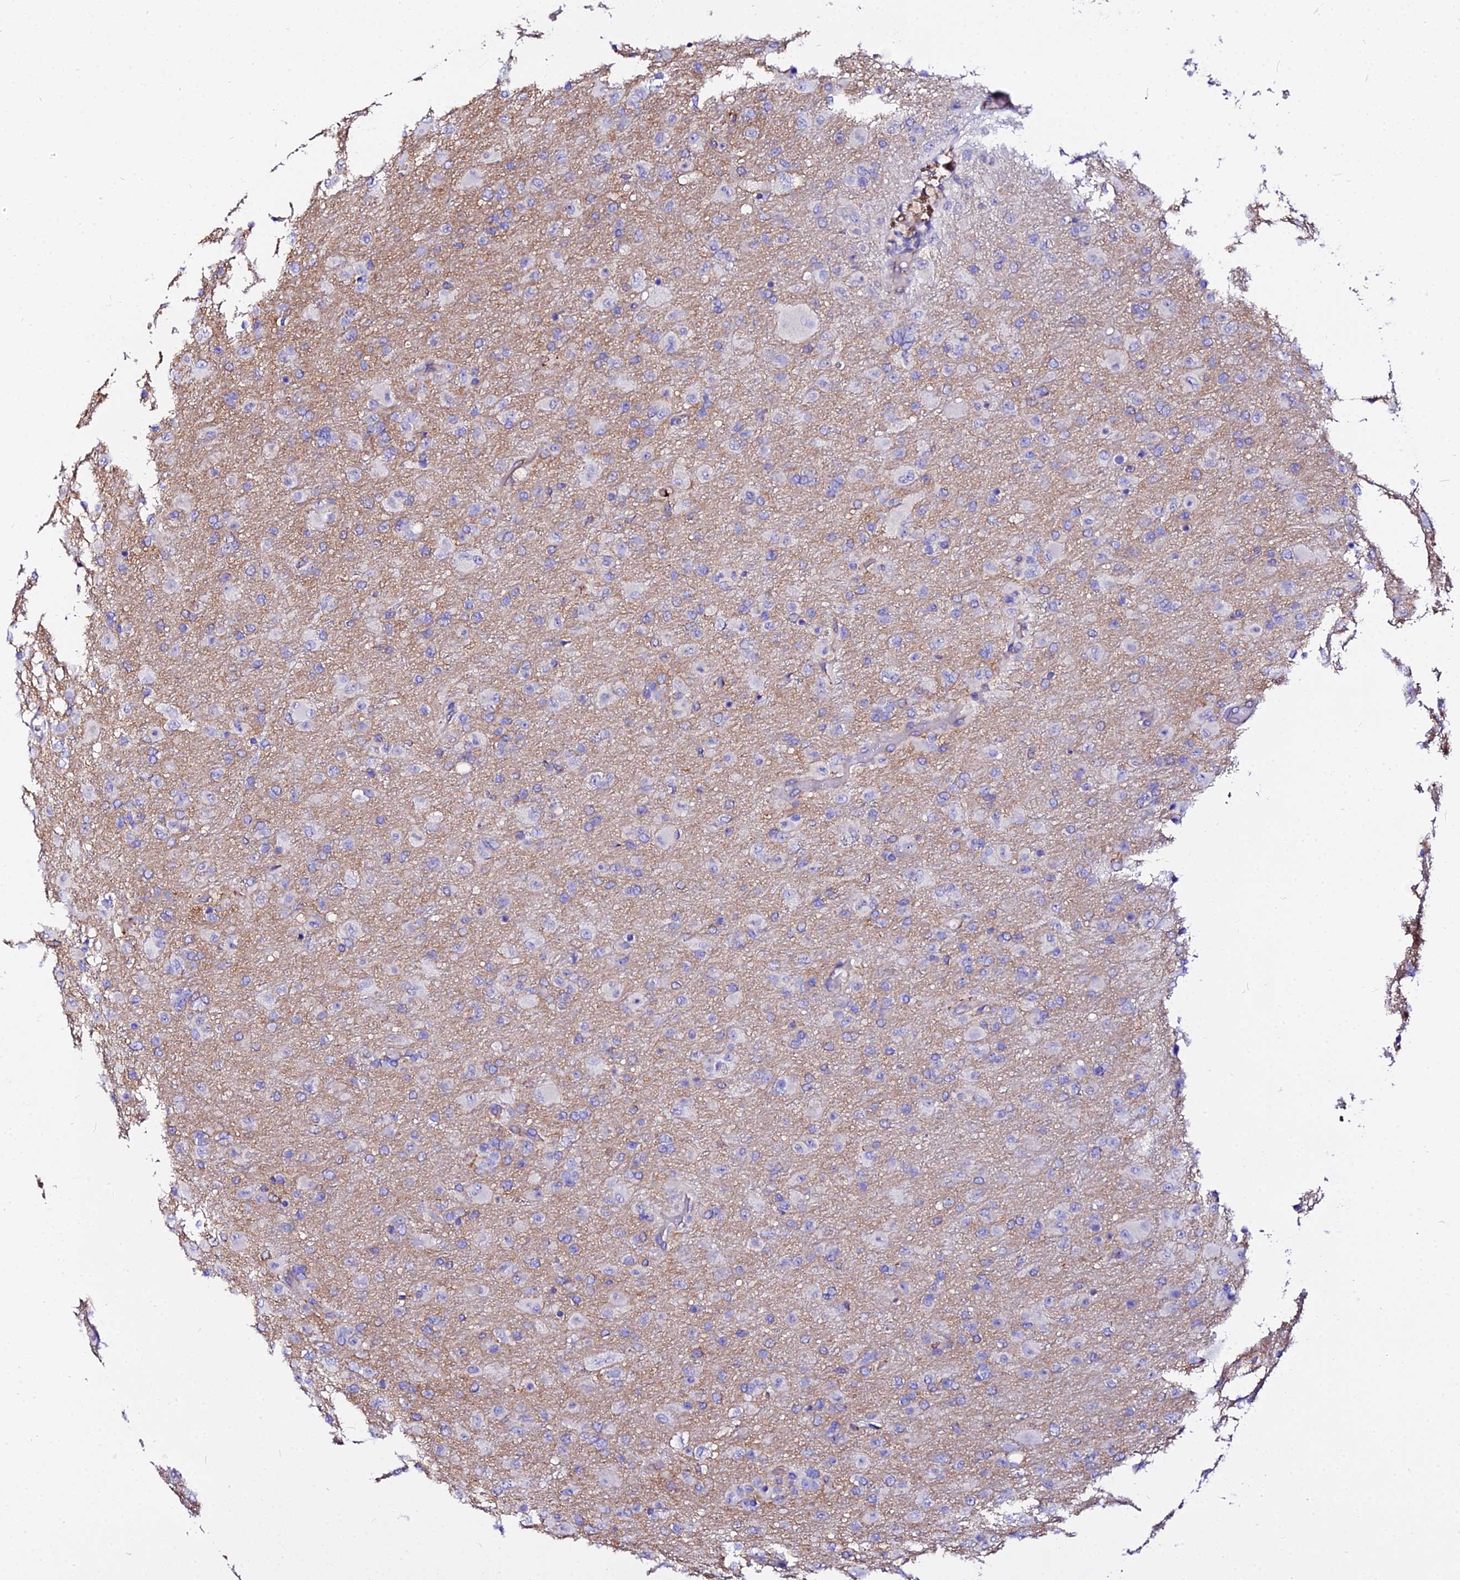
{"staining": {"intensity": "negative", "quantity": "none", "location": "none"}, "tissue": "glioma", "cell_type": "Tumor cells", "image_type": "cancer", "snomed": [{"axis": "morphology", "description": "Glioma, malignant, Low grade"}, {"axis": "topography", "description": "Brain"}], "caption": "Glioma was stained to show a protein in brown. There is no significant expression in tumor cells.", "gene": "DAW1", "patient": {"sex": "male", "age": 65}}